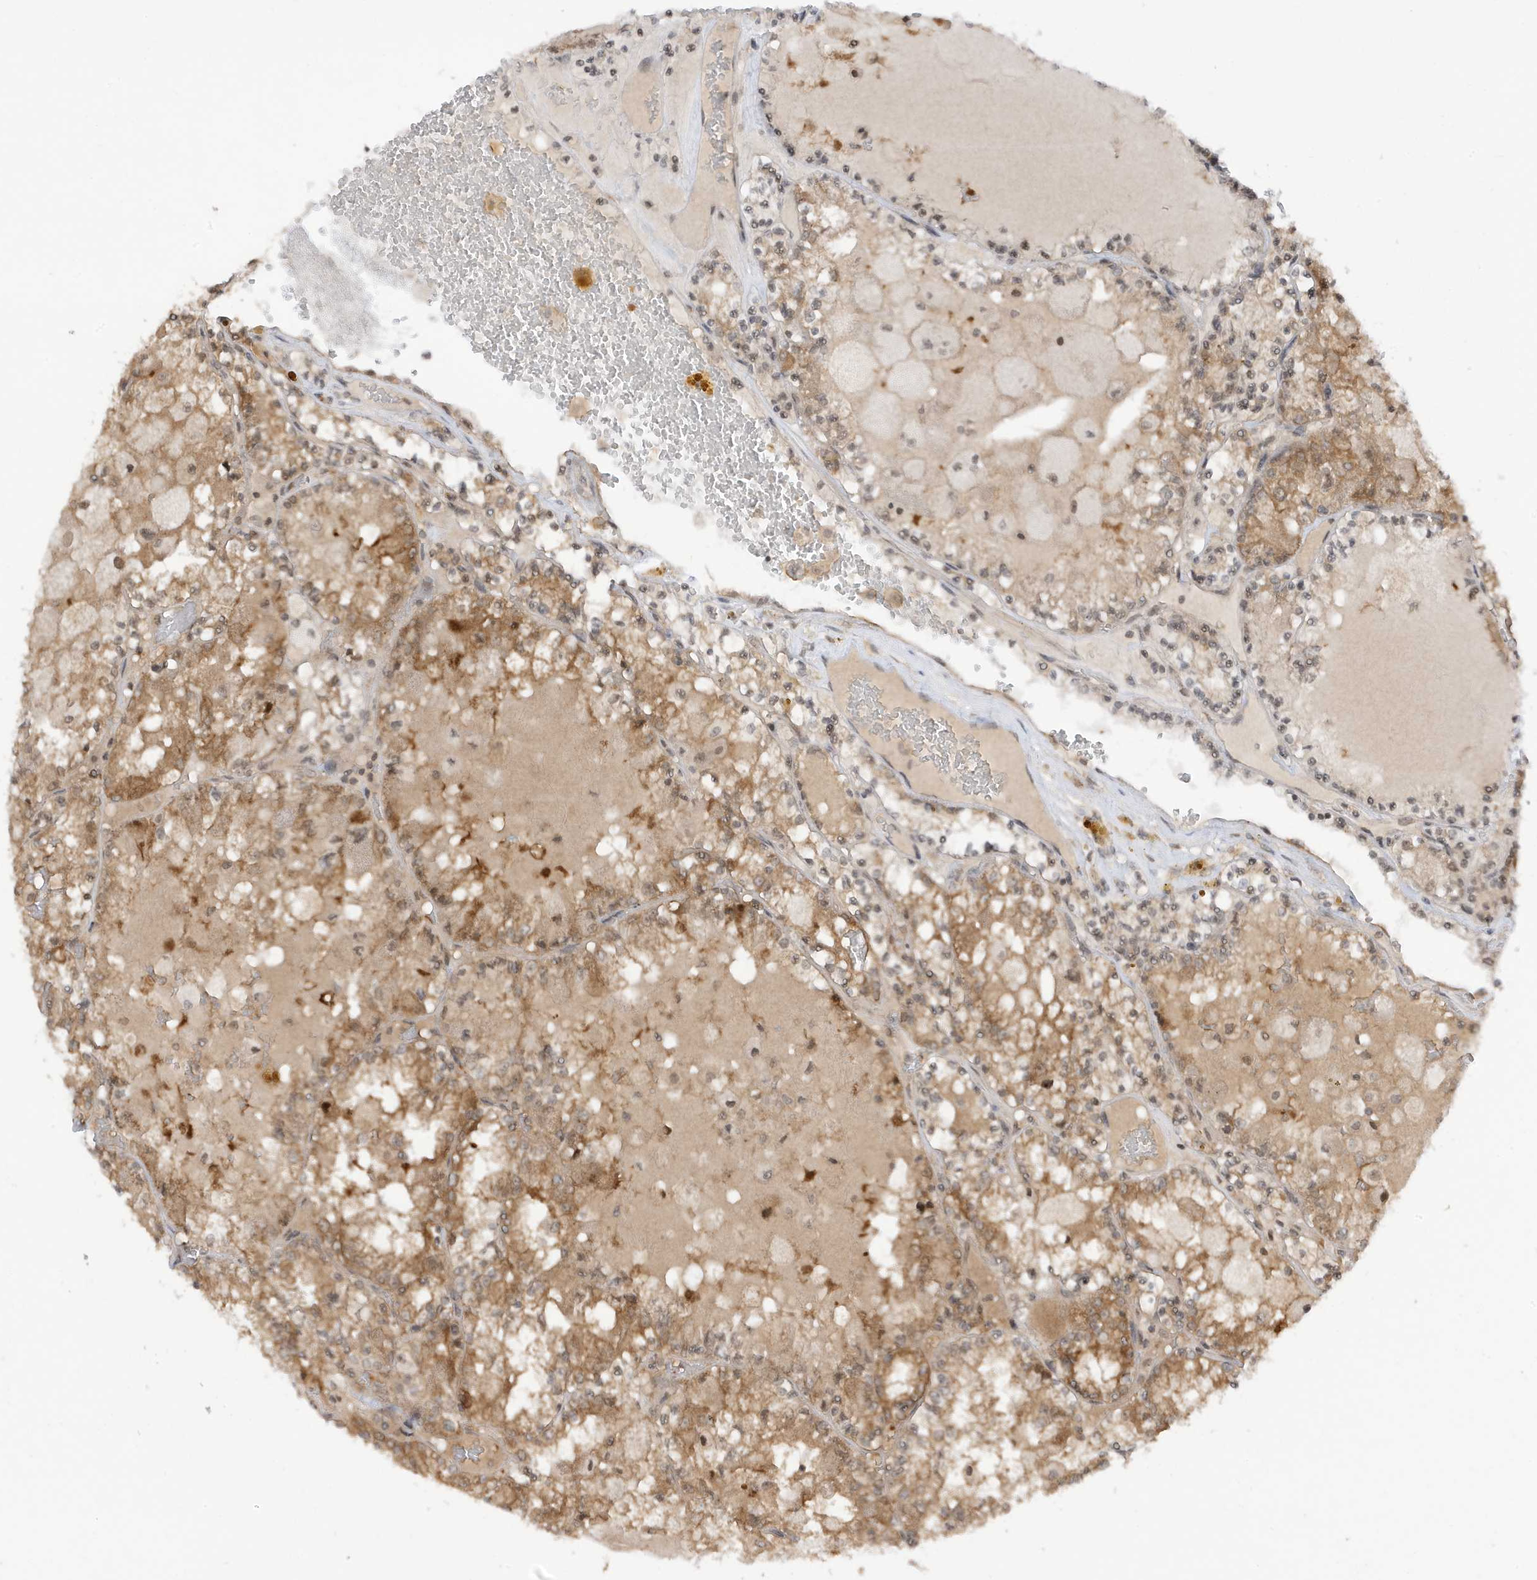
{"staining": {"intensity": "moderate", "quantity": ">75%", "location": "cytoplasmic/membranous"}, "tissue": "renal cancer", "cell_type": "Tumor cells", "image_type": "cancer", "snomed": [{"axis": "morphology", "description": "Adenocarcinoma, NOS"}, {"axis": "topography", "description": "Kidney"}], "caption": "Immunohistochemical staining of human renal adenocarcinoma displays medium levels of moderate cytoplasmic/membranous staining in approximately >75% of tumor cells.", "gene": "TAB3", "patient": {"sex": "female", "age": 56}}